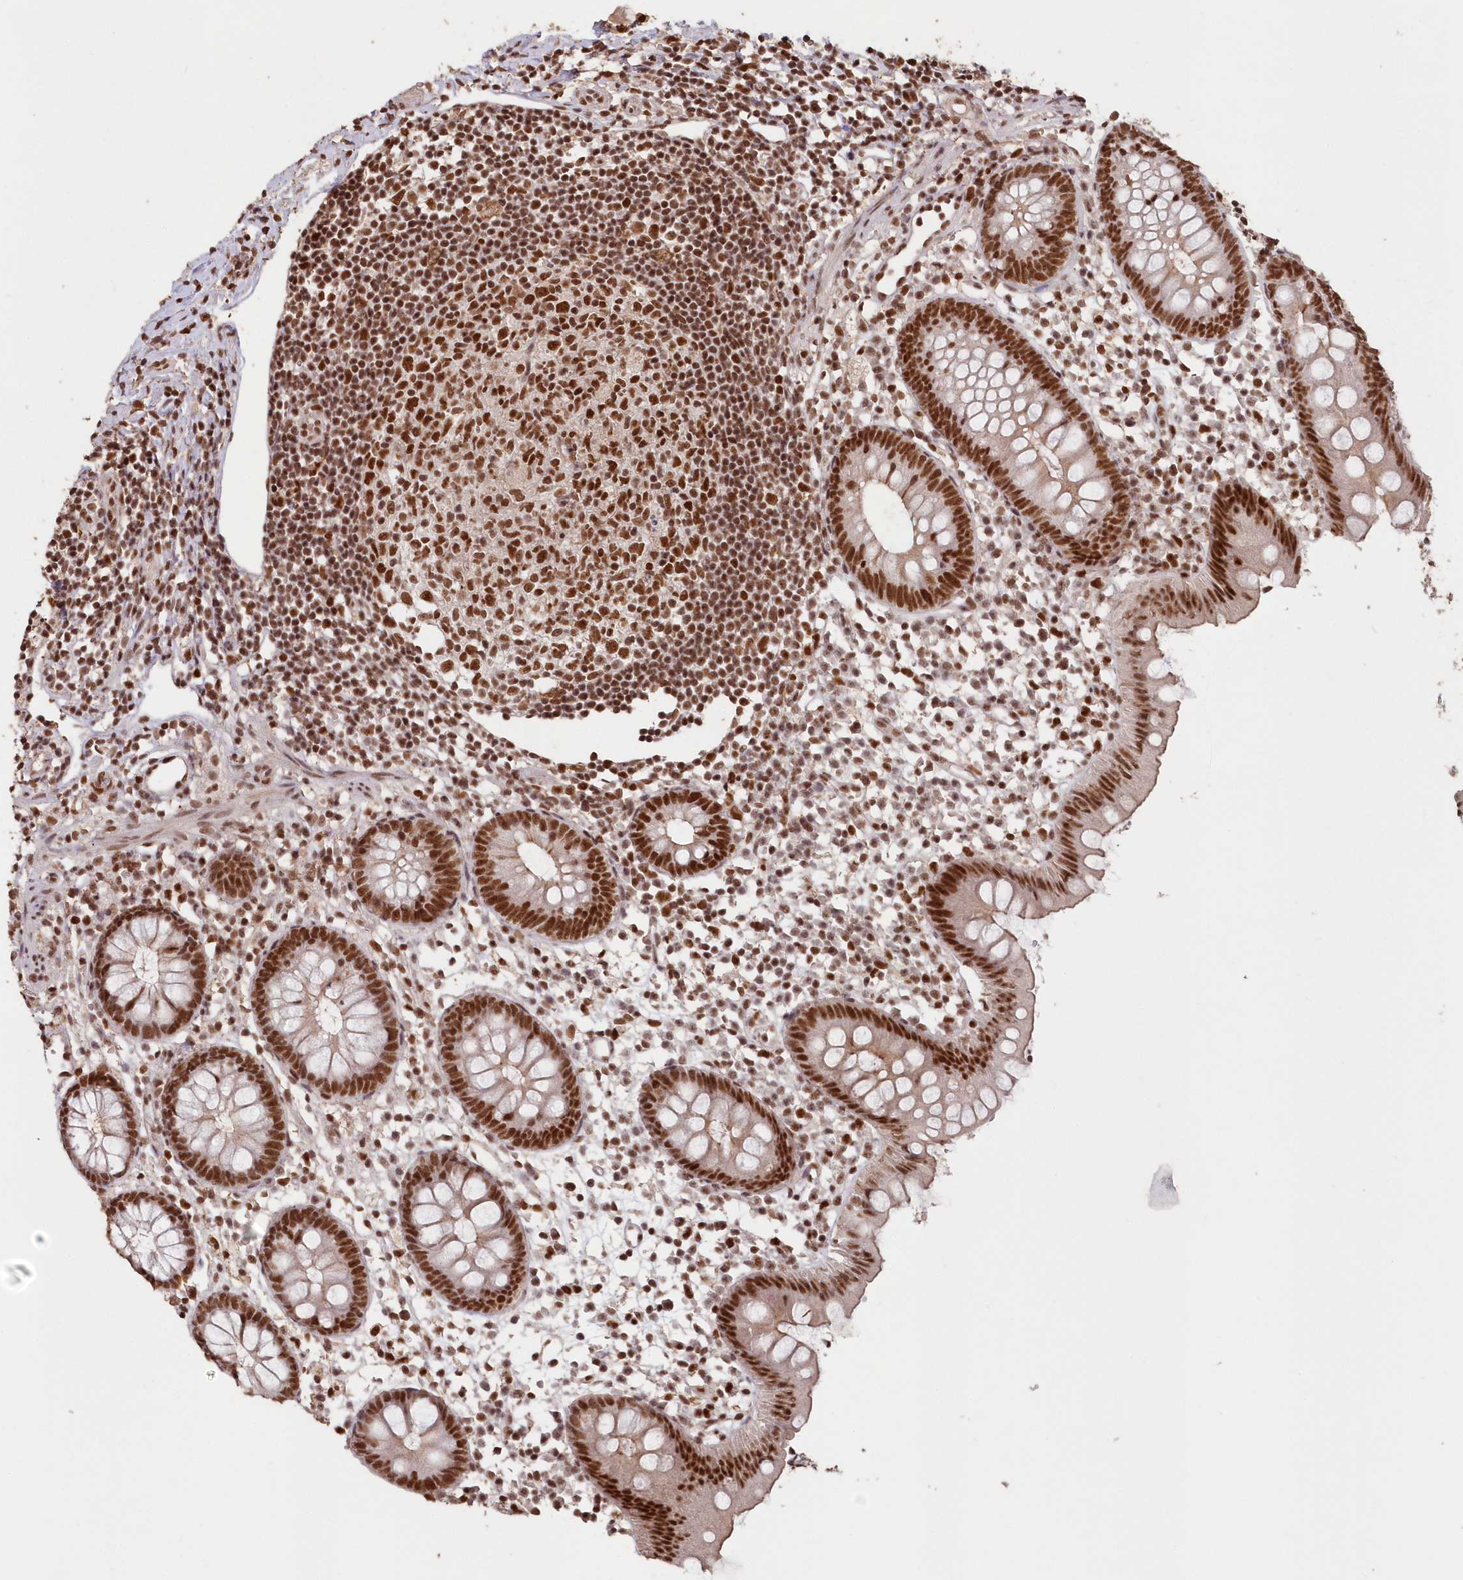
{"staining": {"intensity": "strong", "quantity": ">75%", "location": "nuclear"}, "tissue": "appendix", "cell_type": "Glandular cells", "image_type": "normal", "snomed": [{"axis": "morphology", "description": "Normal tissue, NOS"}, {"axis": "topography", "description": "Appendix"}], "caption": "Strong nuclear staining for a protein is appreciated in approximately >75% of glandular cells of unremarkable appendix using IHC.", "gene": "PDS5A", "patient": {"sex": "female", "age": 20}}